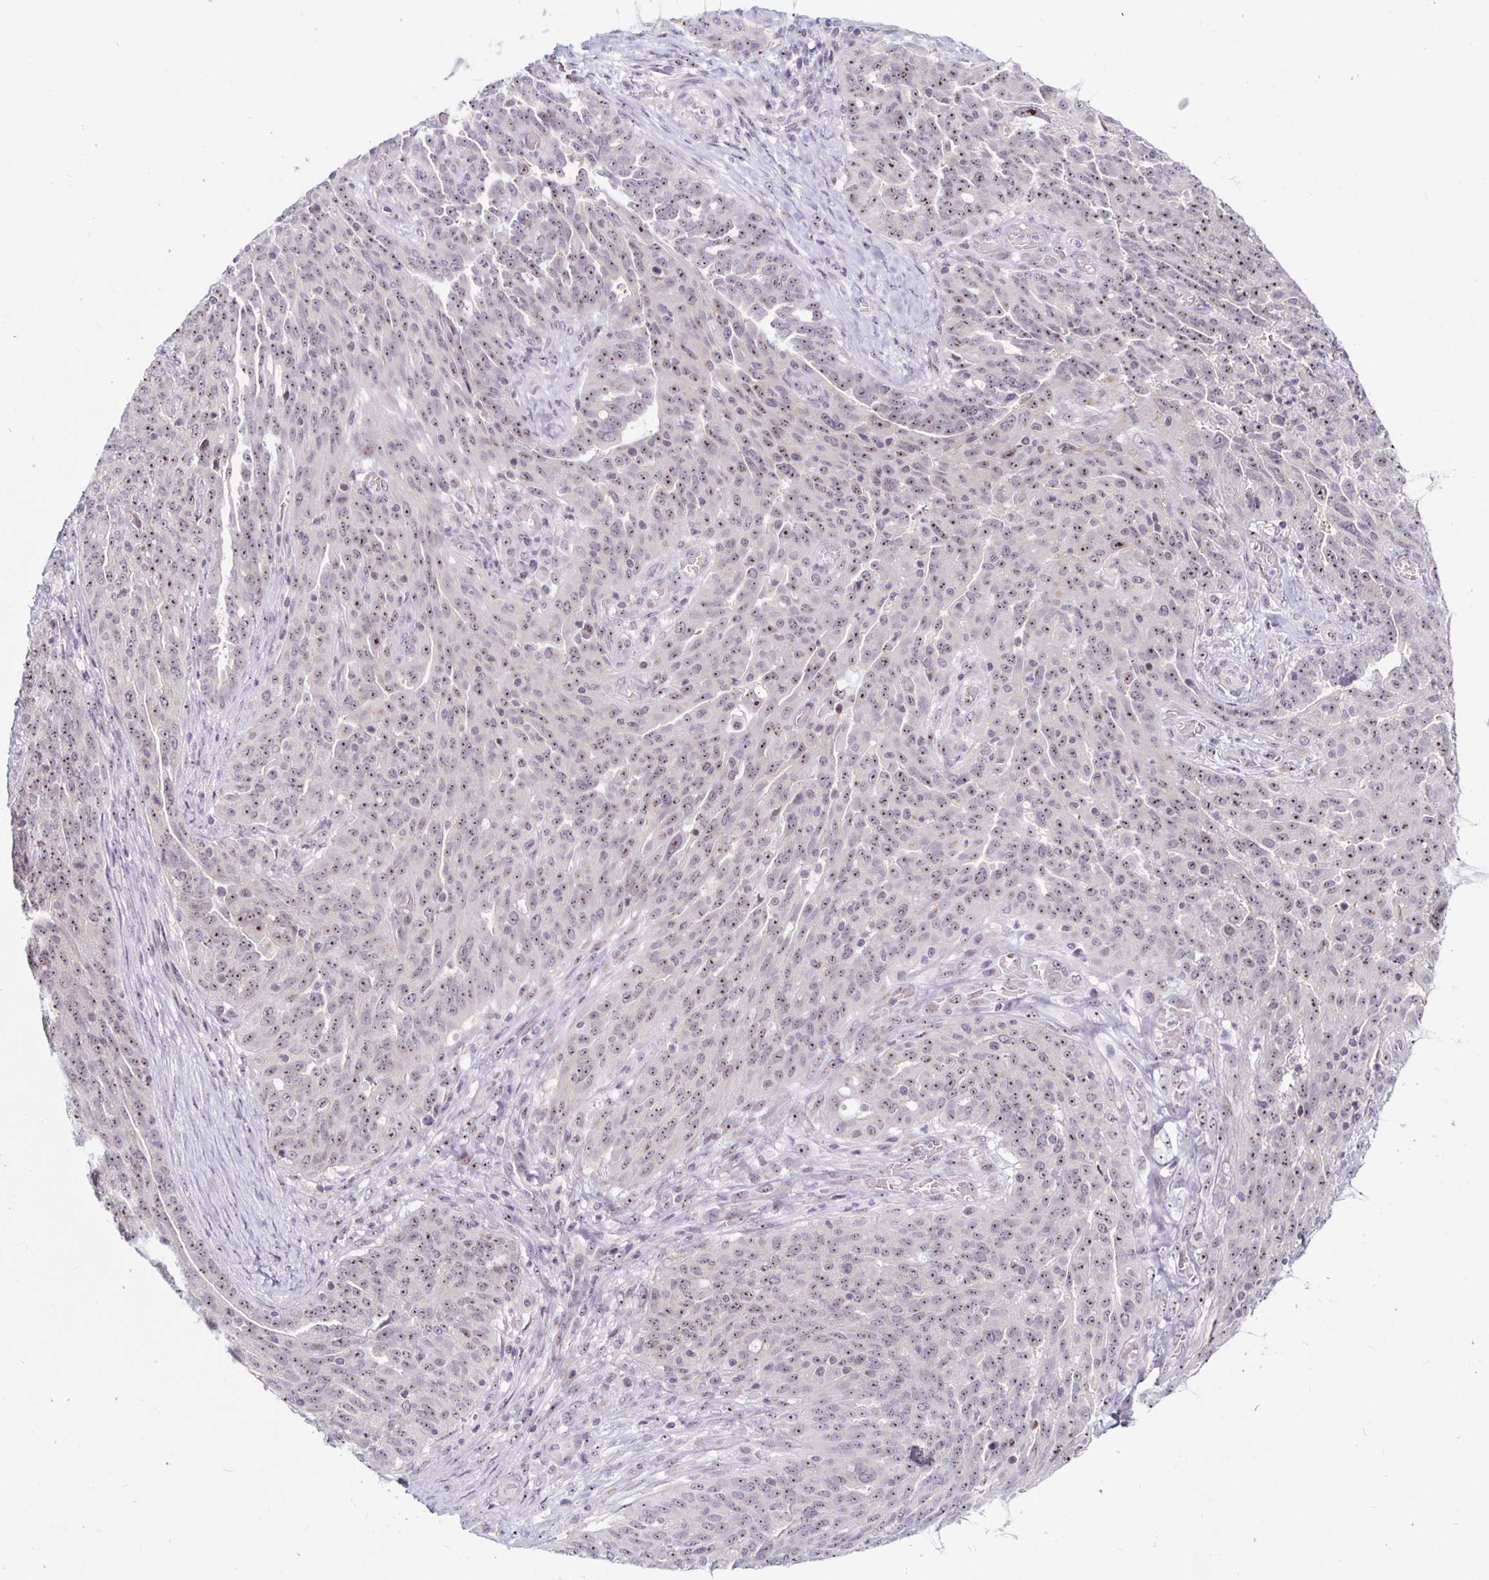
{"staining": {"intensity": "moderate", "quantity": ">75%", "location": "nuclear"}, "tissue": "ovarian cancer", "cell_type": "Tumor cells", "image_type": "cancer", "snomed": [{"axis": "morphology", "description": "Cystadenocarcinoma, serous, NOS"}, {"axis": "topography", "description": "Ovary"}], "caption": "Tumor cells display moderate nuclear positivity in about >75% of cells in ovarian cancer (serous cystadenocarcinoma). (DAB (3,3'-diaminobenzidine) IHC, brown staining for protein, blue staining for nuclei).", "gene": "NUP85", "patient": {"sex": "female", "age": 67}}